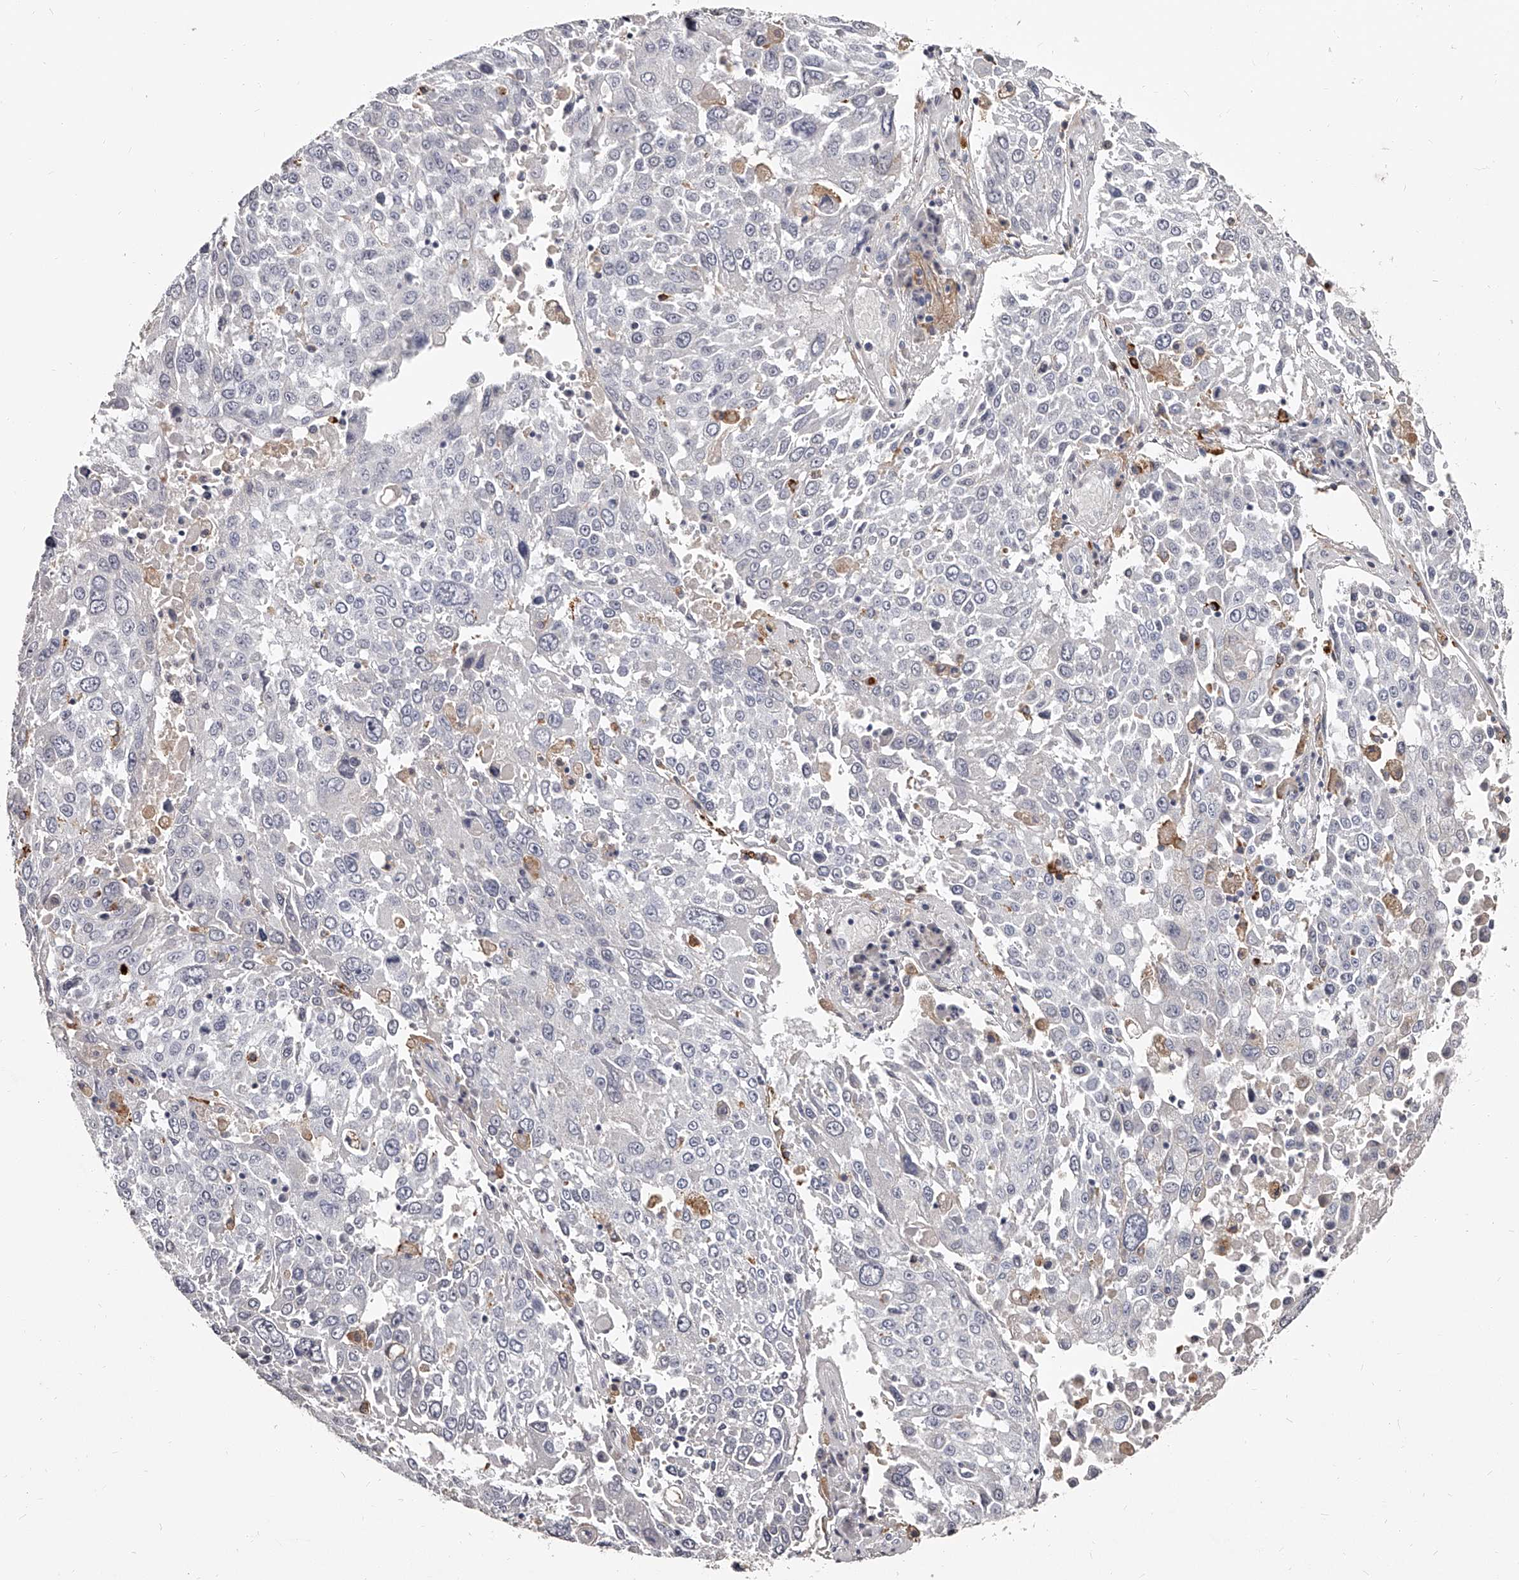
{"staining": {"intensity": "negative", "quantity": "none", "location": "none"}, "tissue": "lung cancer", "cell_type": "Tumor cells", "image_type": "cancer", "snomed": [{"axis": "morphology", "description": "Squamous cell carcinoma, NOS"}, {"axis": "topography", "description": "Lung"}], "caption": "The photomicrograph shows no staining of tumor cells in lung squamous cell carcinoma.", "gene": "PACSIN1", "patient": {"sex": "male", "age": 65}}